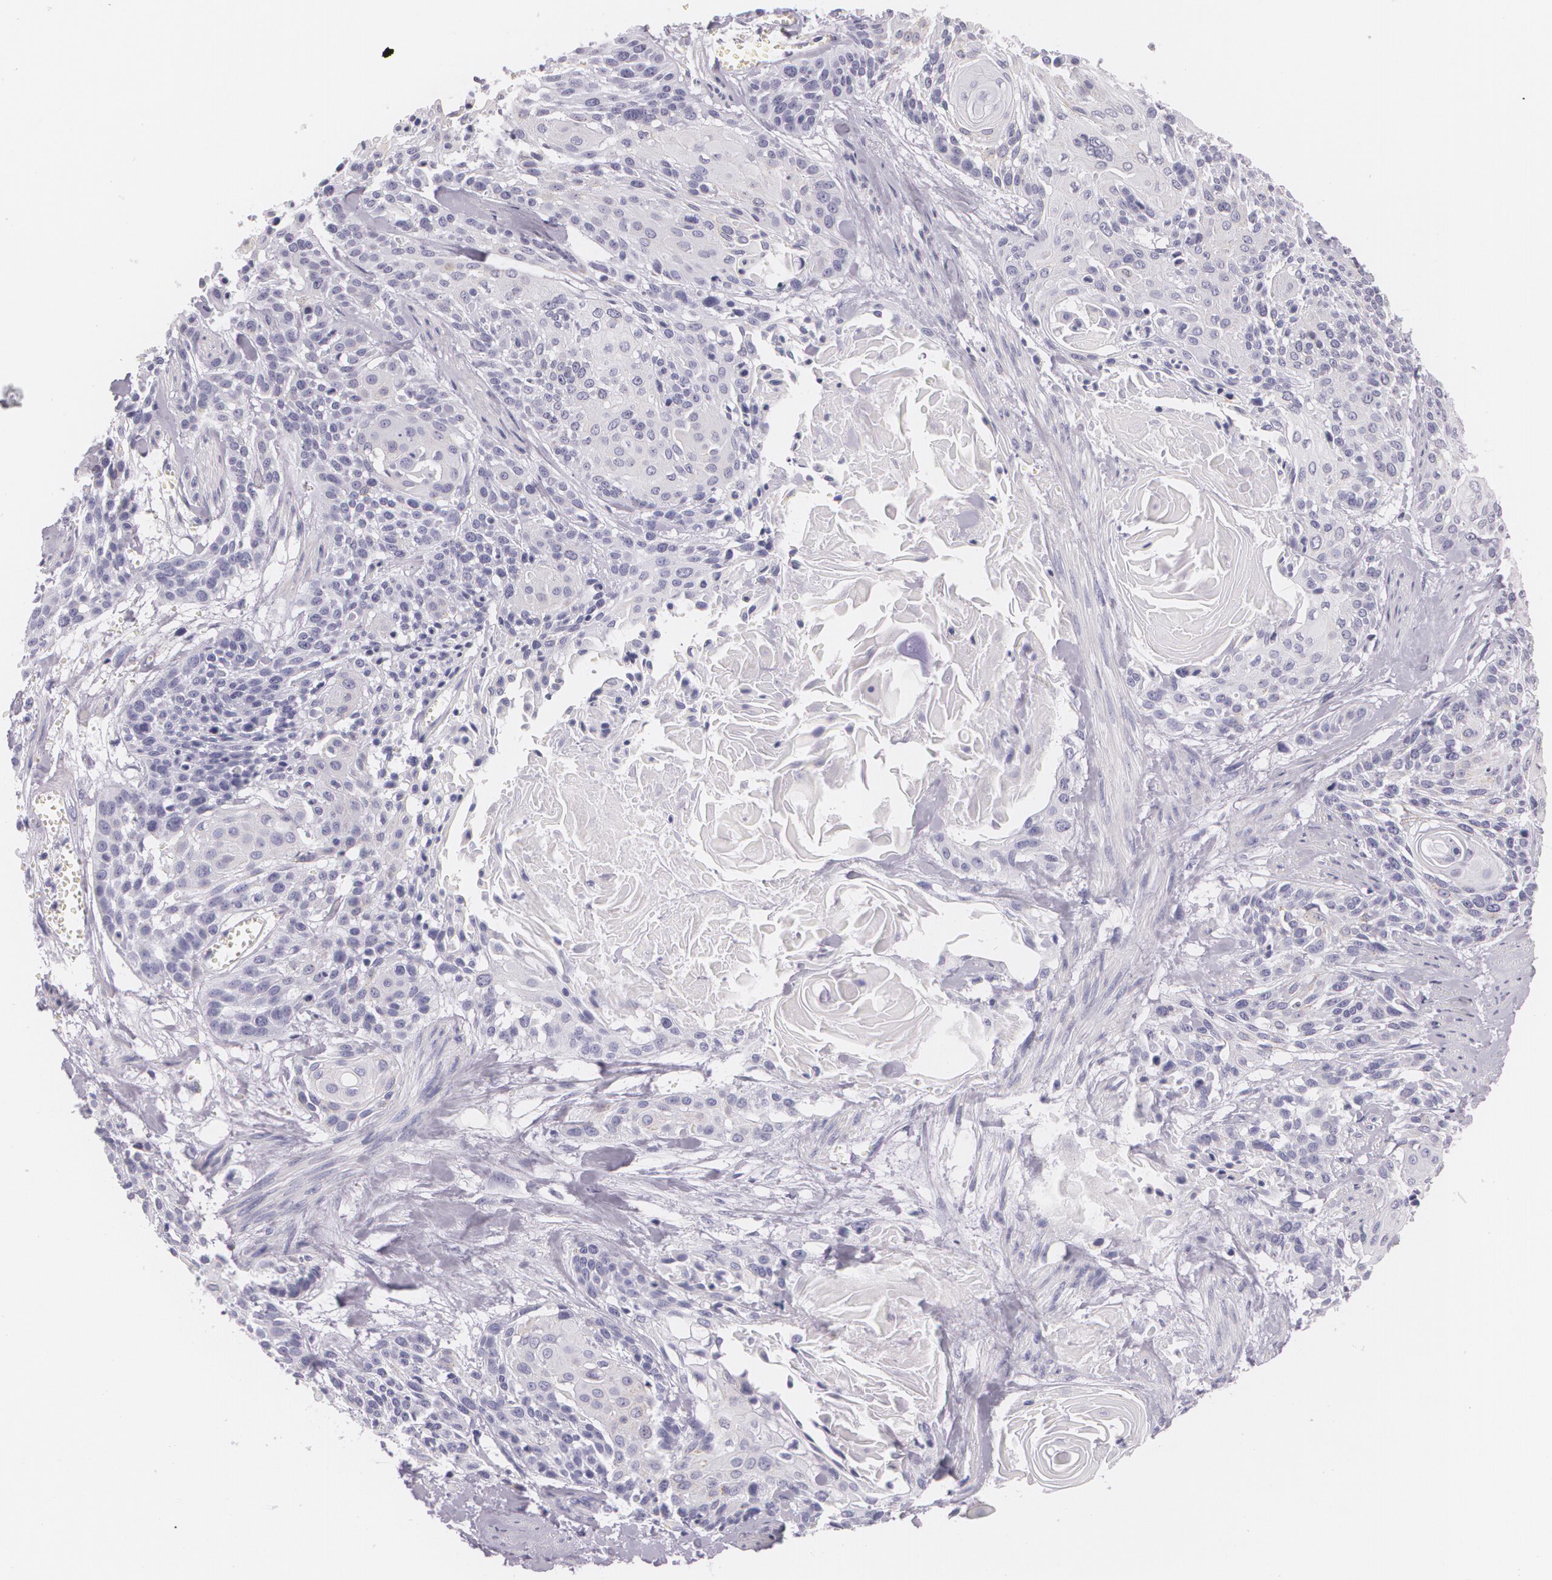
{"staining": {"intensity": "negative", "quantity": "none", "location": "none"}, "tissue": "cervical cancer", "cell_type": "Tumor cells", "image_type": "cancer", "snomed": [{"axis": "morphology", "description": "Squamous cell carcinoma, NOS"}, {"axis": "topography", "description": "Cervix"}], "caption": "A micrograph of human squamous cell carcinoma (cervical) is negative for staining in tumor cells.", "gene": "DLG4", "patient": {"sex": "female", "age": 57}}